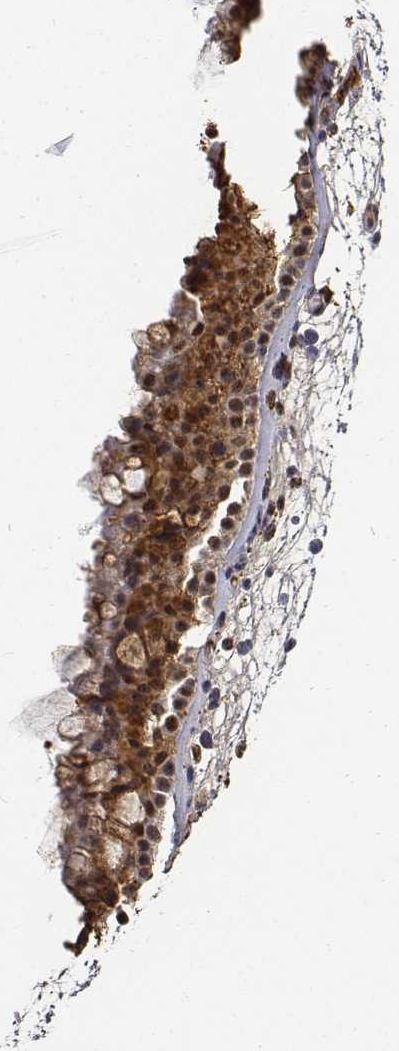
{"staining": {"intensity": "strong", "quantity": ">75%", "location": "cytoplasmic/membranous,nuclear"}, "tissue": "nasopharynx", "cell_type": "Respiratory epithelial cells", "image_type": "normal", "snomed": [{"axis": "morphology", "description": "Normal tissue, NOS"}, {"axis": "topography", "description": "Nasopharynx"}], "caption": "Immunohistochemistry (IHC) micrograph of unremarkable nasopharynx: nasopharynx stained using IHC displays high levels of strong protein expression localized specifically in the cytoplasmic/membranous,nuclear of respiratory epithelial cells, appearing as a cytoplasmic/membranous,nuclear brown color.", "gene": "ATRX", "patient": {"sex": "male", "age": 68}}